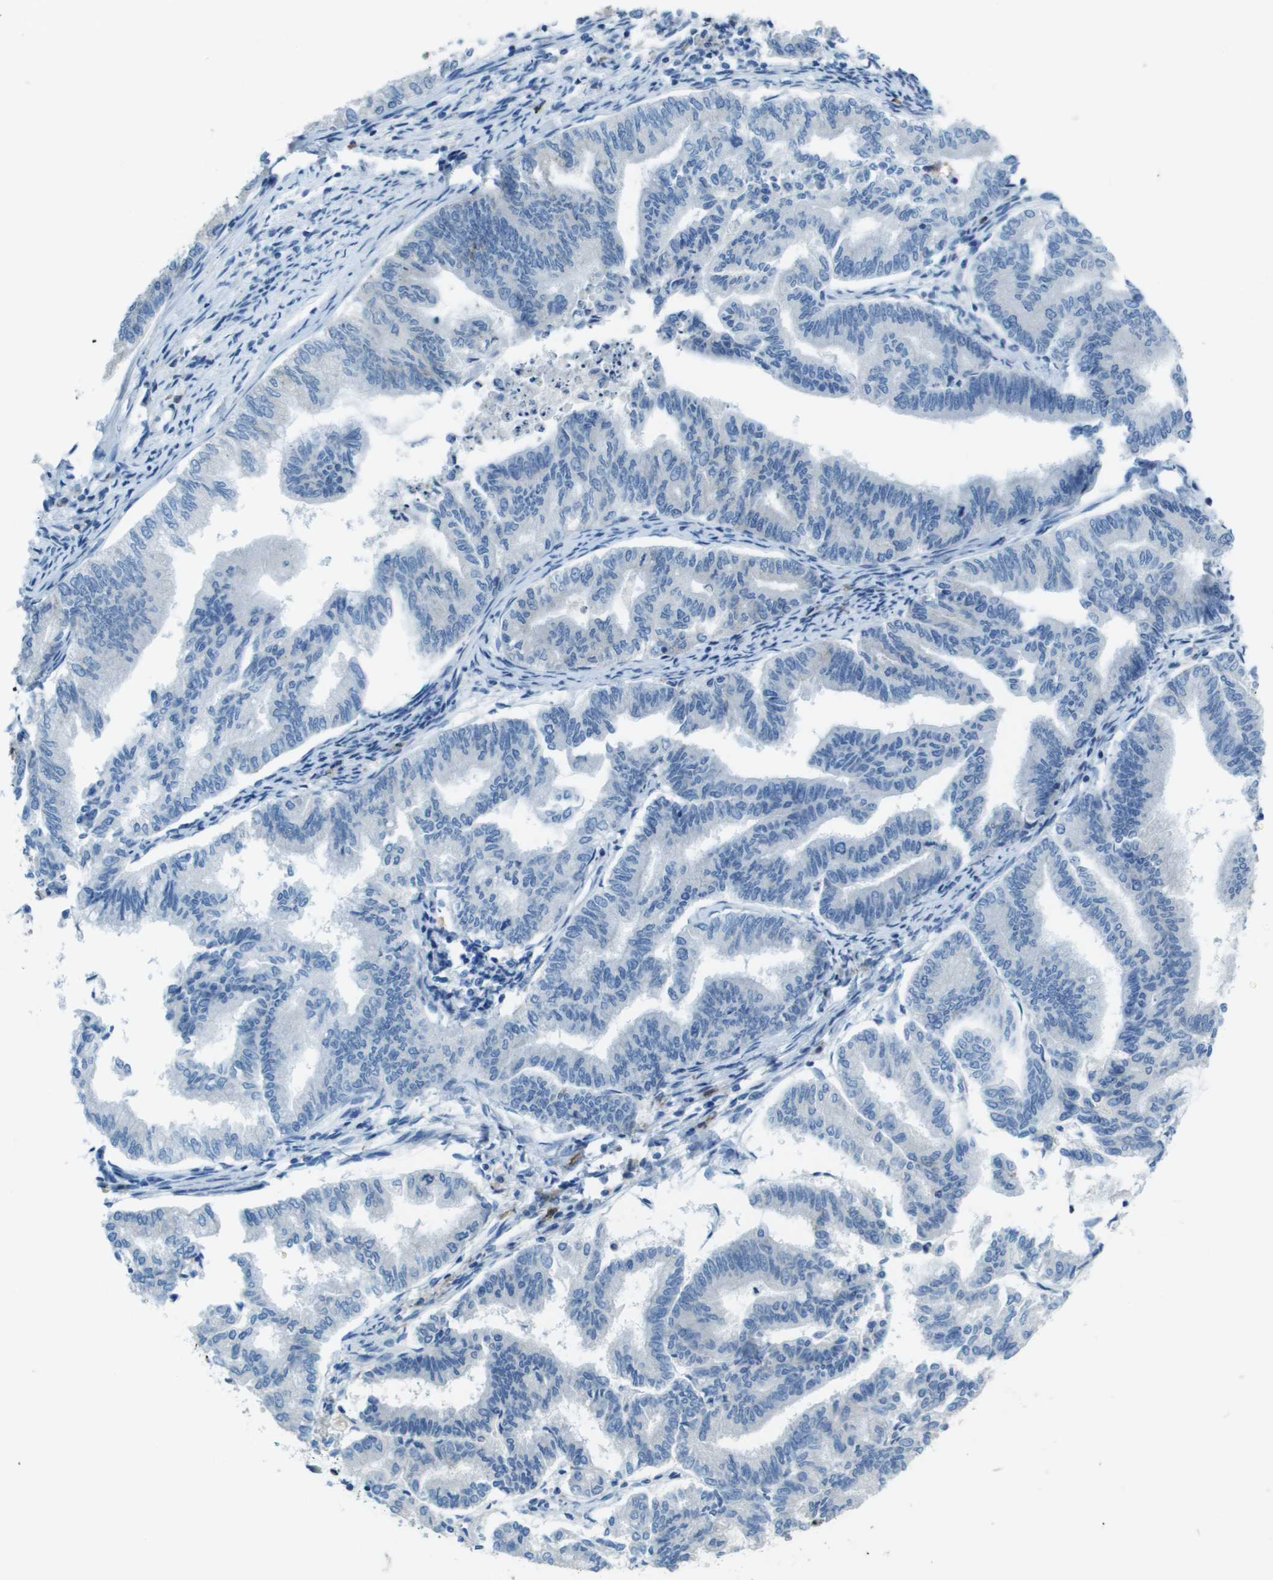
{"staining": {"intensity": "negative", "quantity": "none", "location": "none"}, "tissue": "endometrial cancer", "cell_type": "Tumor cells", "image_type": "cancer", "snomed": [{"axis": "morphology", "description": "Adenocarcinoma, NOS"}, {"axis": "topography", "description": "Endometrium"}], "caption": "High magnification brightfield microscopy of endometrial cancer stained with DAB (3,3'-diaminobenzidine) (brown) and counterstained with hematoxylin (blue): tumor cells show no significant staining.", "gene": "SDC1", "patient": {"sex": "female", "age": 79}}